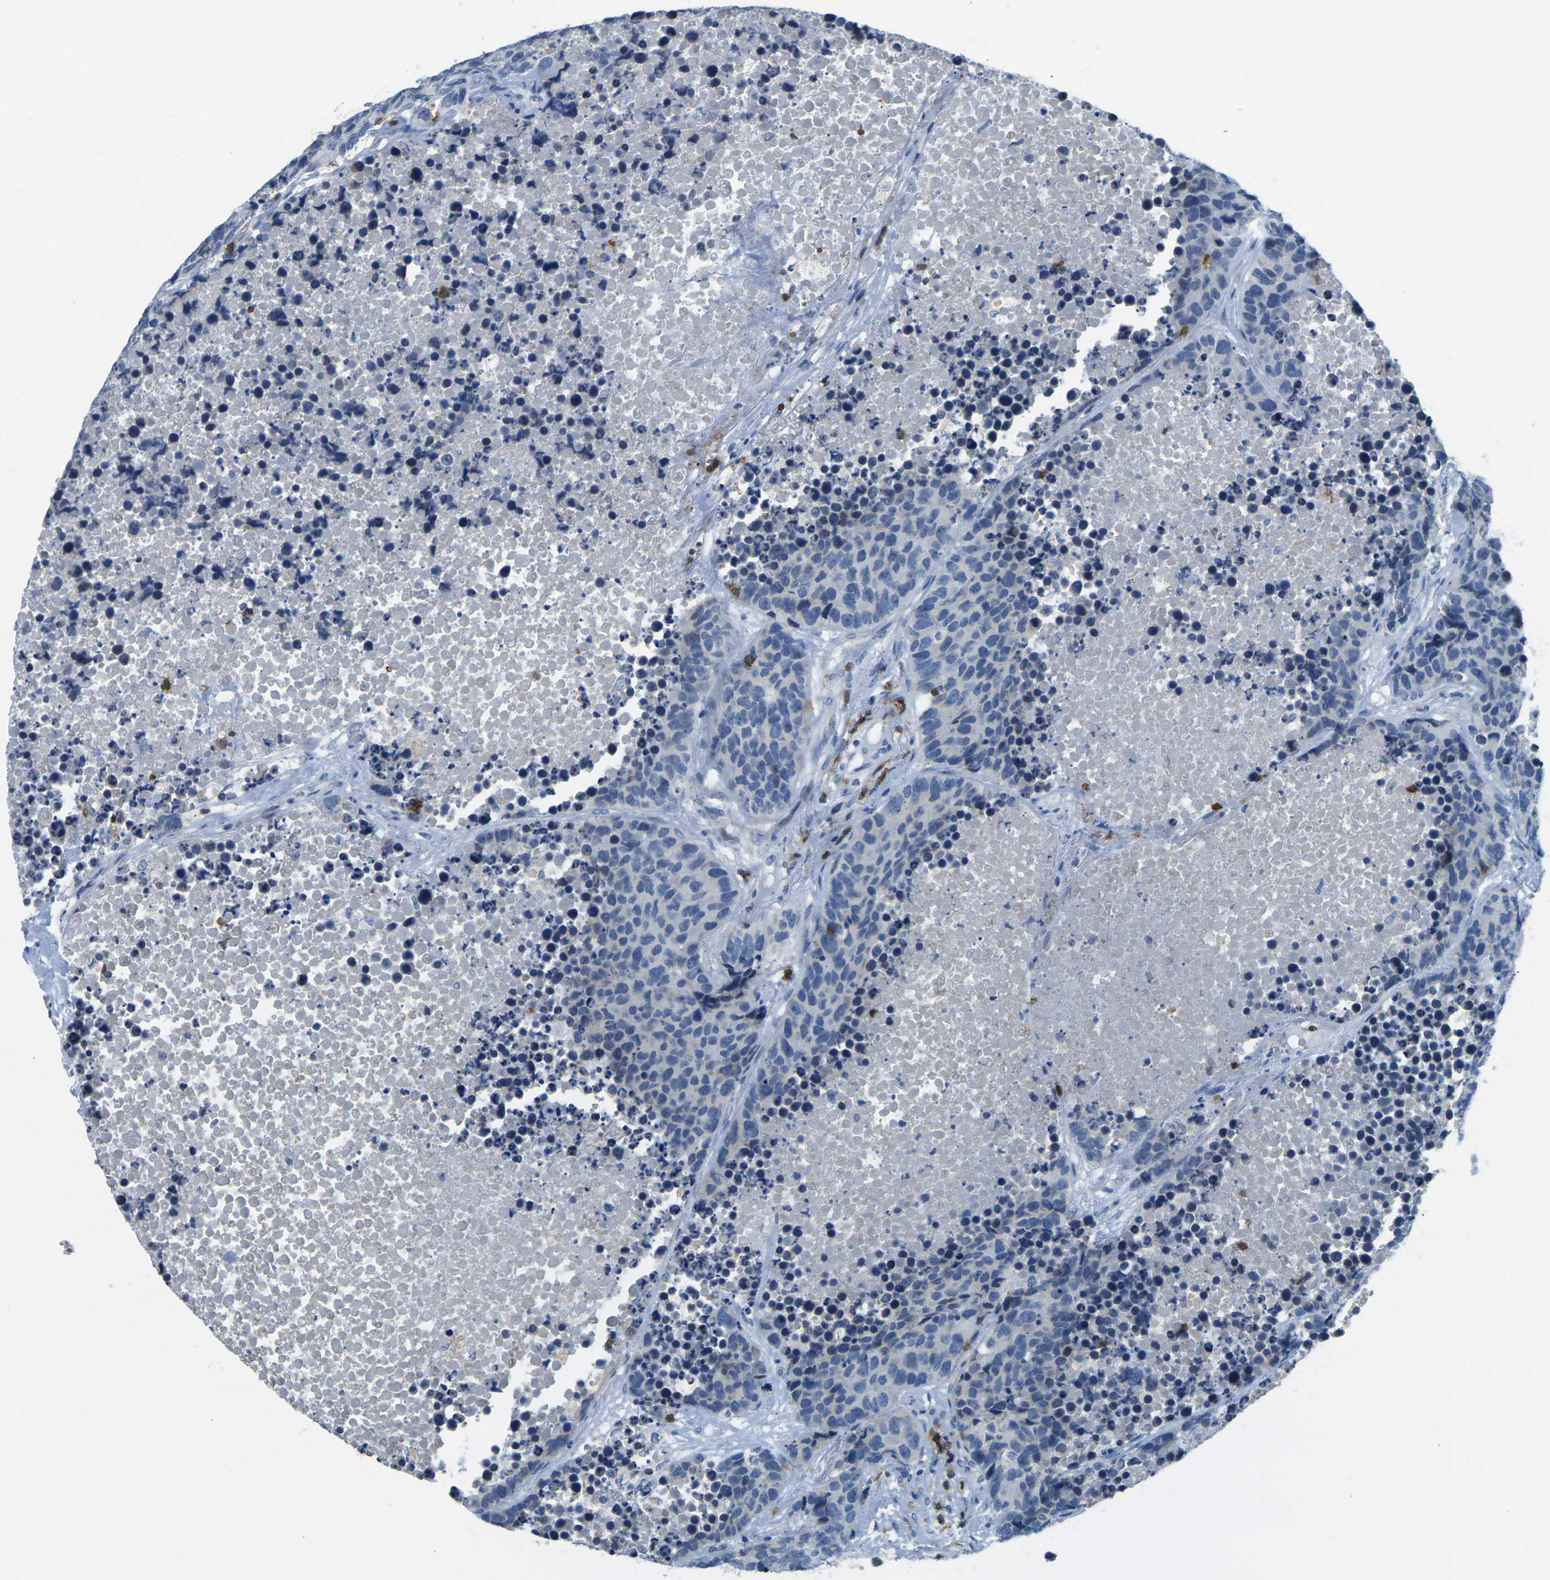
{"staining": {"intensity": "negative", "quantity": "none", "location": "none"}, "tissue": "carcinoid", "cell_type": "Tumor cells", "image_type": "cancer", "snomed": [{"axis": "morphology", "description": "Carcinoid, malignant, NOS"}, {"axis": "topography", "description": "Lung"}], "caption": "An immunohistochemistry histopathology image of carcinoid is shown. There is no staining in tumor cells of carcinoid.", "gene": "CD3D", "patient": {"sex": "male", "age": 60}}